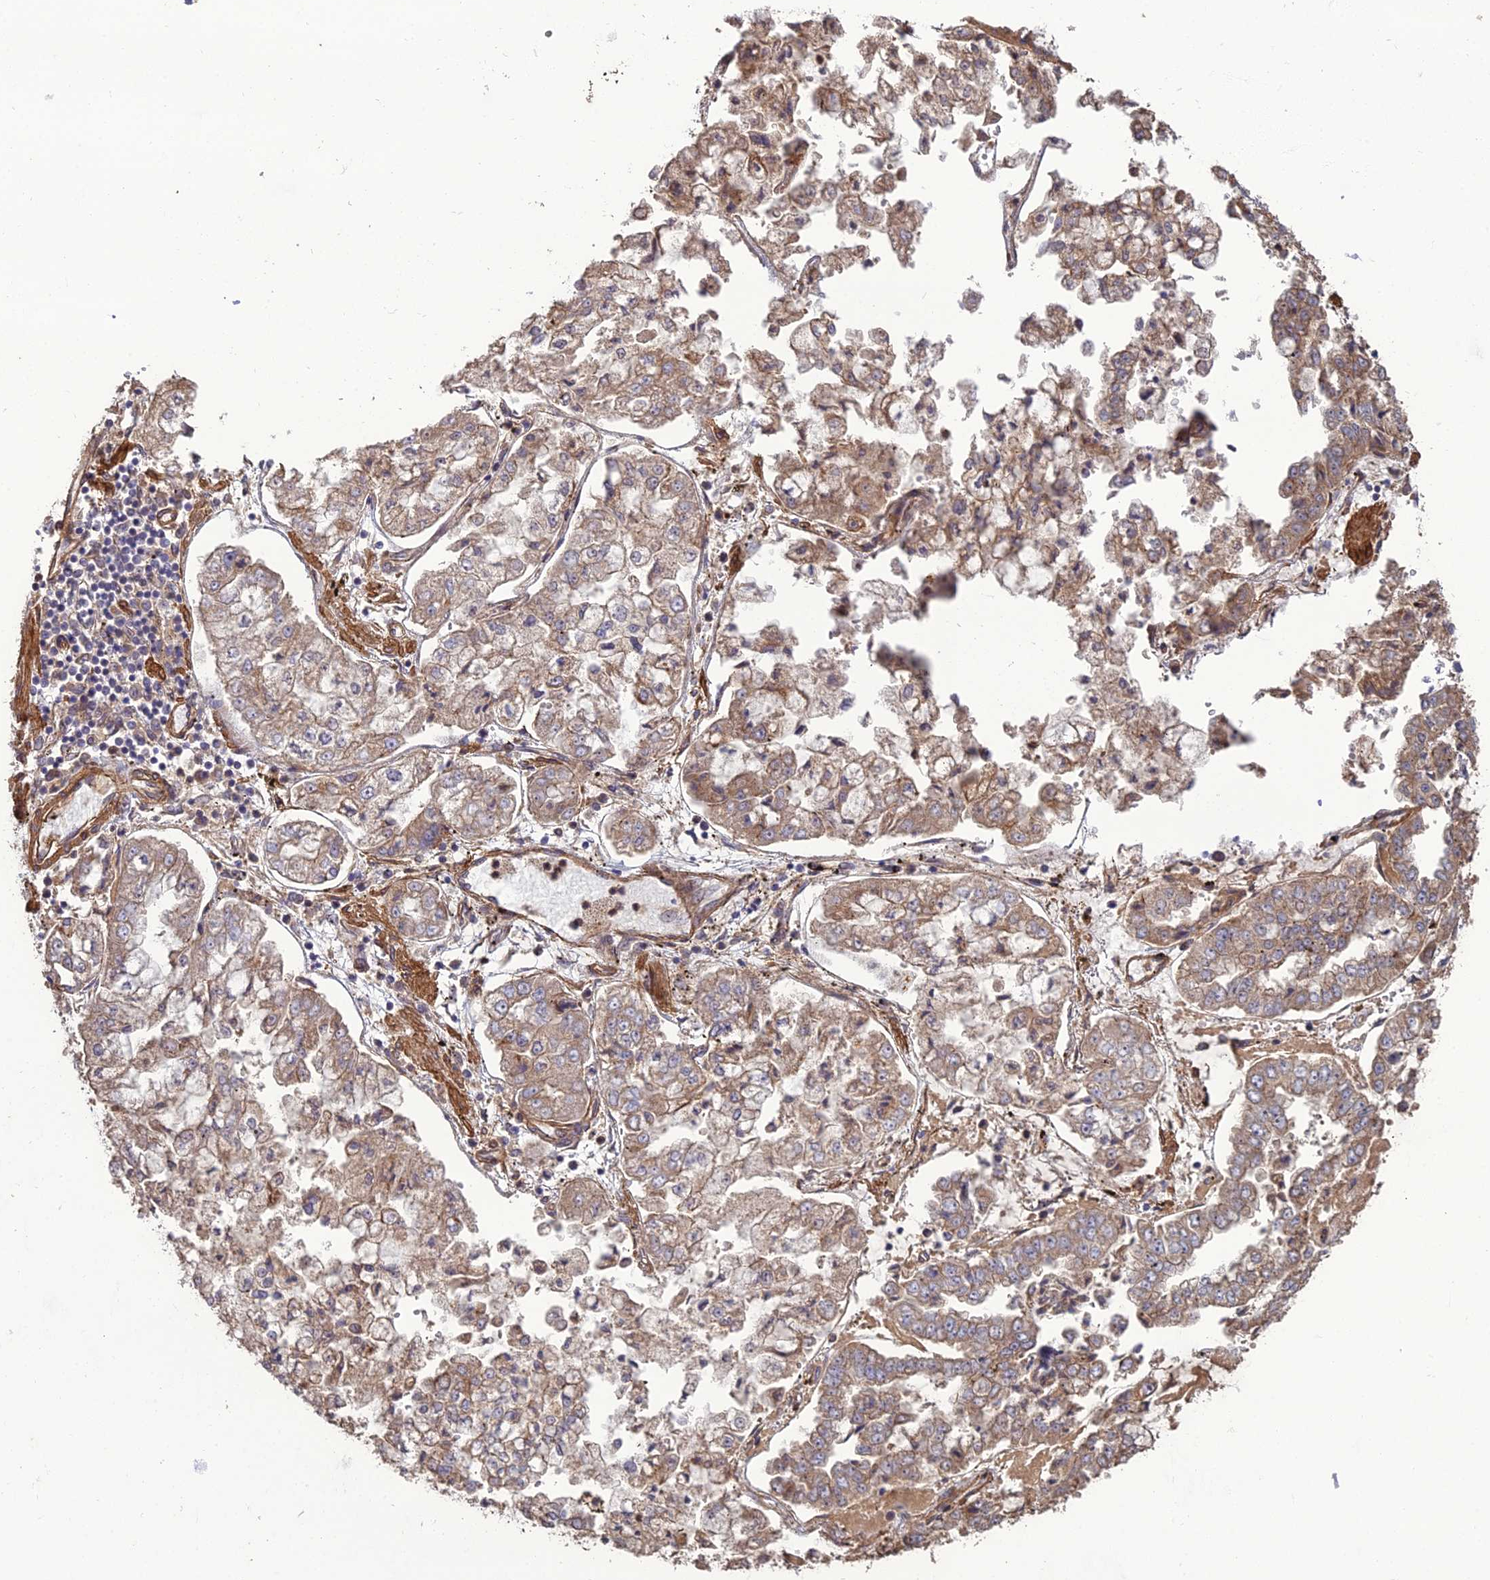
{"staining": {"intensity": "moderate", "quantity": ">75%", "location": "cytoplasmic/membranous"}, "tissue": "stomach cancer", "cell_type": "Tumor cells", "image_type": "cancer", "snomed": [{"axis": "morphology", "description": "Adenocarcinoma, NOS"}, {"axis": "topography", "description": "Stomach"}], "caption": "Protein expression analysis of adenocarcinoma (stomach) displays moderate cytoplasmic/membranous staining in approximately >75% of tumor cells. (Brightfield microscopy of DAB IHC at high magnification).", "gene": "ATP6V0A2", "patient": {"sex": "male", "age": 76}}